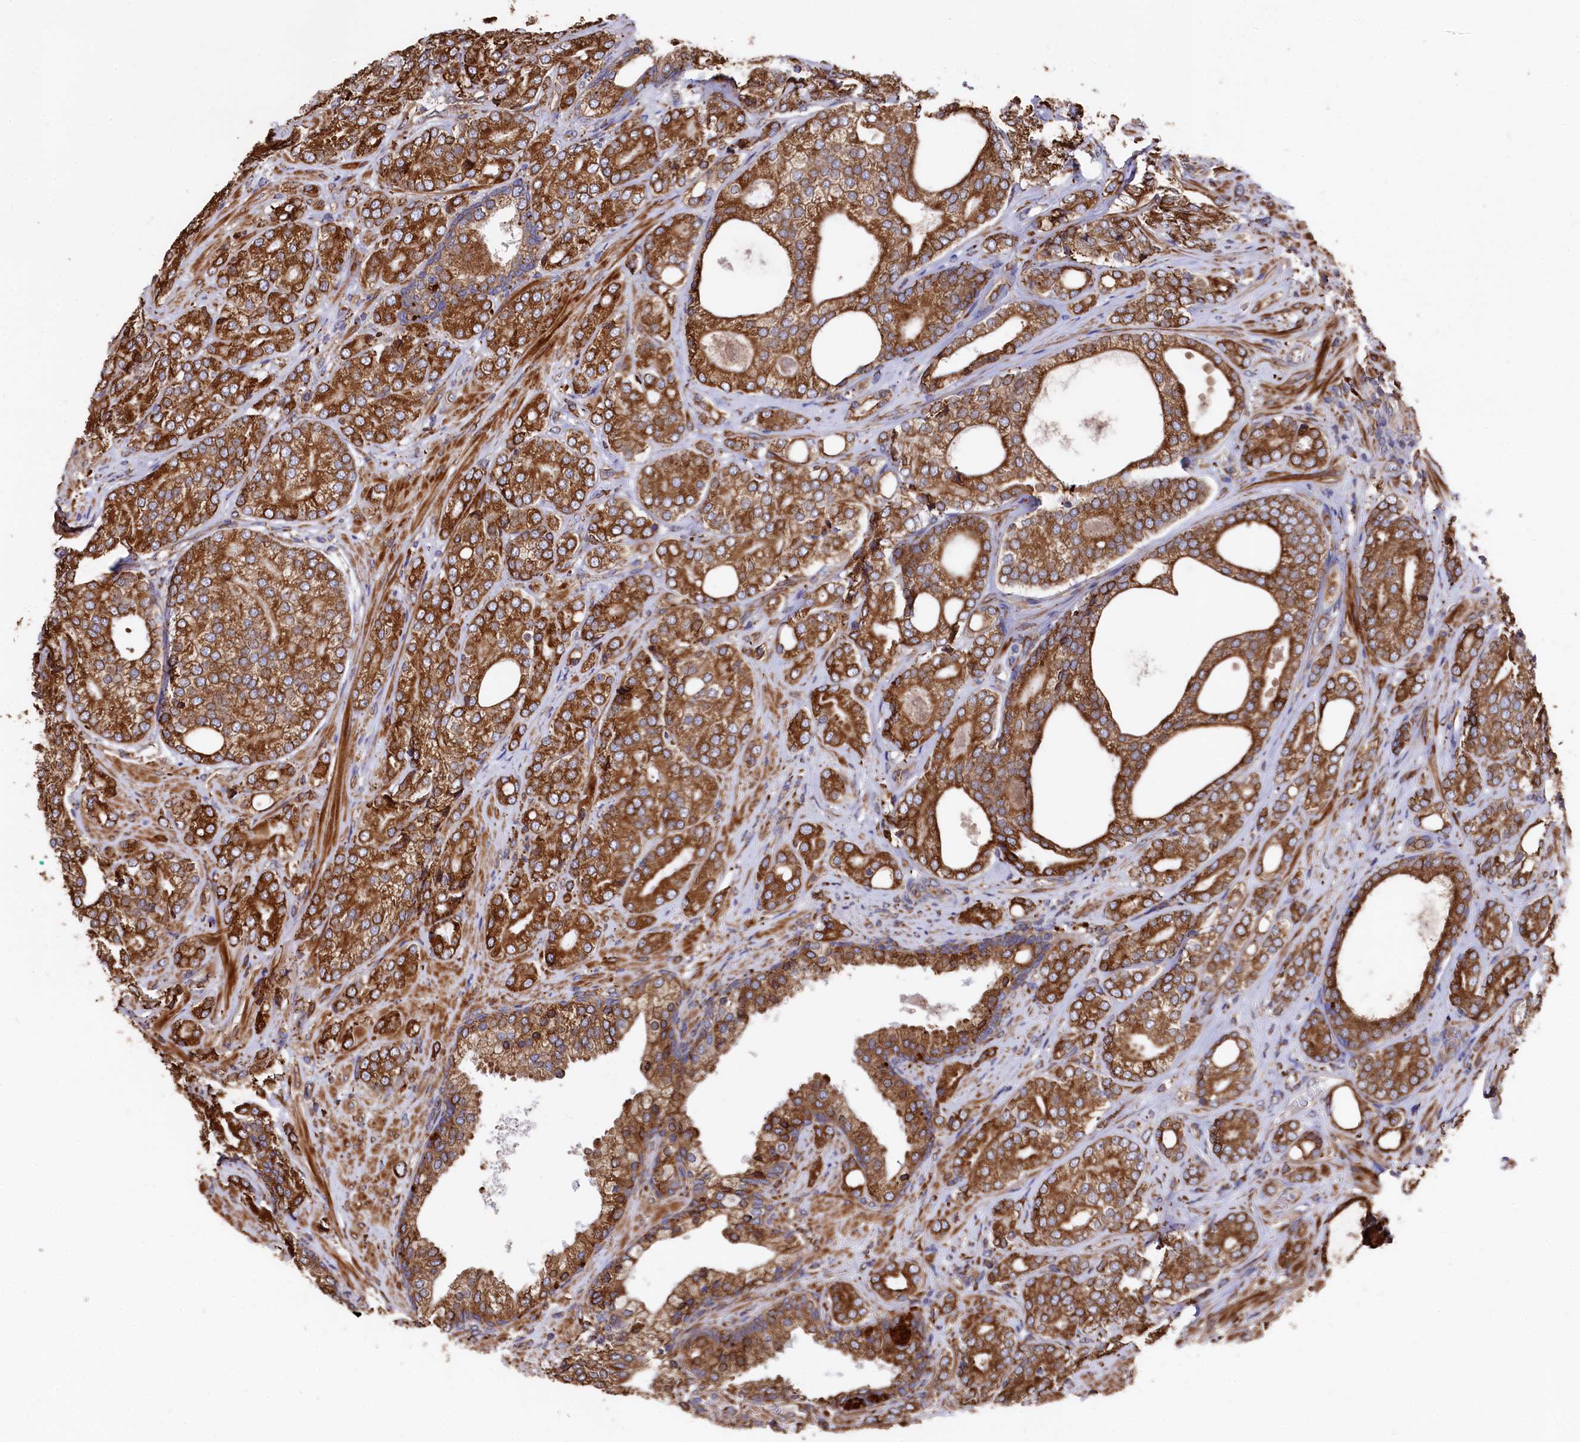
{"staining": {"intensity": "strong", "quantity": ">75%", "location": "cytoplasmic/membranous"}, "tissue": "prostate cancer", "cell_type": "Tumor cells", "image_type": "cancer", "snomed": [{"axis": "morphology", "description": "Adenocarcinoma, High grade"}, {"axis": "topography", "description": "Prostate"}], "caption": "Immunohistochemistry of high-grade adenocarcinoma (prostate) shows high levels of strong cytoplasmic/membranous staining in about >75% of tumor cells.", "gene": "NEURL1B", "patient": {"sex": "male", "age": 60}}